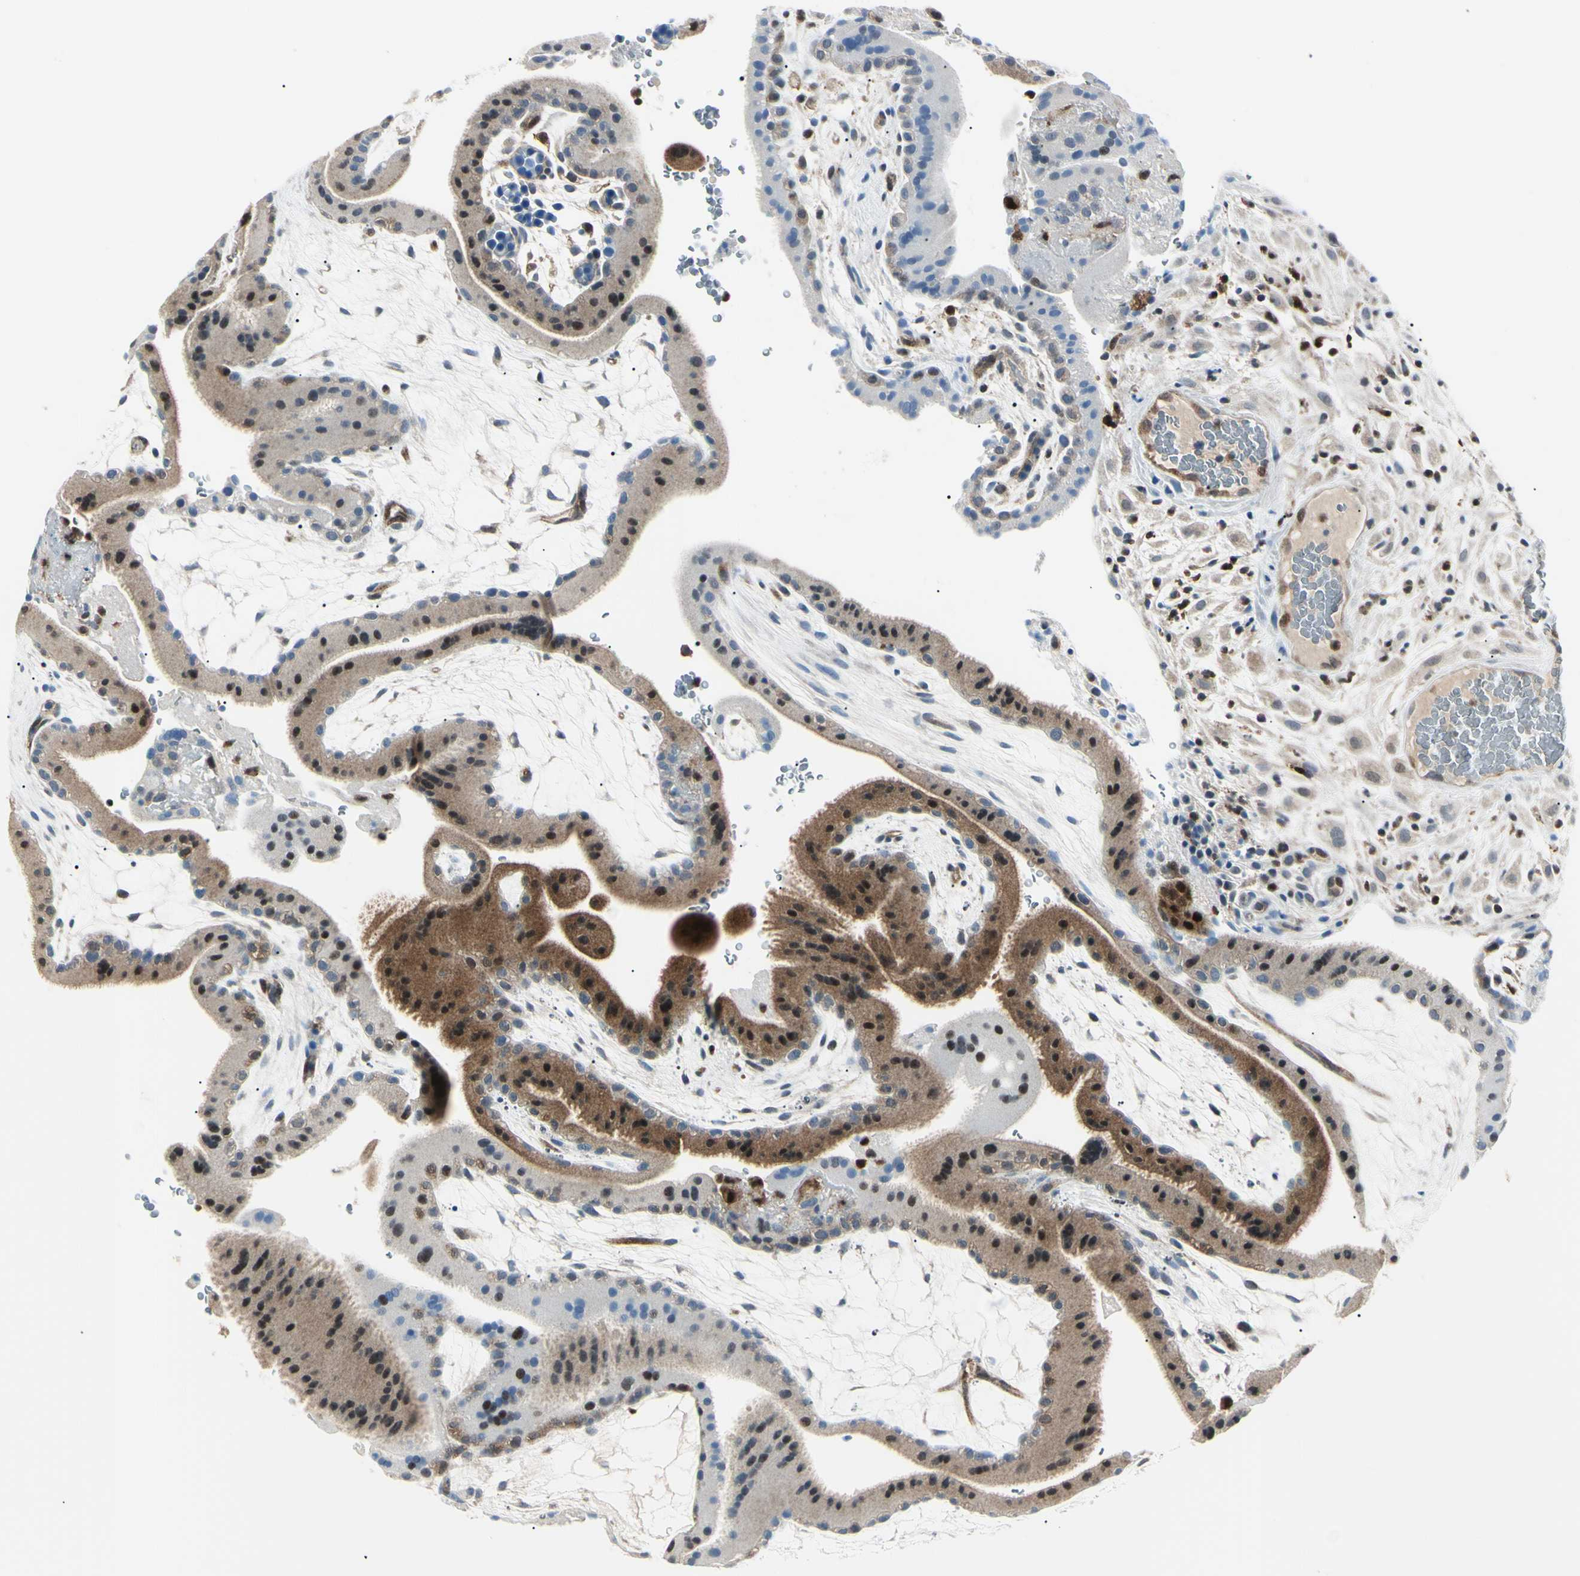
{"staining": {"intensity": "moderate", "quantity": "25%-75%", "location": "cytoplasmic/membranous"}, "tissue": "placenta", "cell_type": "Trophoblastic cells", "image_type": "normal", "snomed": [{"axis": "morphology", "description": "Normal tissue, NOS"}, {"axis": "topography", "description": "Placenta"}], "caption": "Benign placenta demonstrates moderate cytoplasmic/membranous positivity in about 25%-75% of trophoblastic cells, visualized by immunohistochemistry. (brown staining indicates protein expression, while blue staining denotes nuclei).", "gene": "PGK1", "patient": {"sex": "female", "age": 19}}